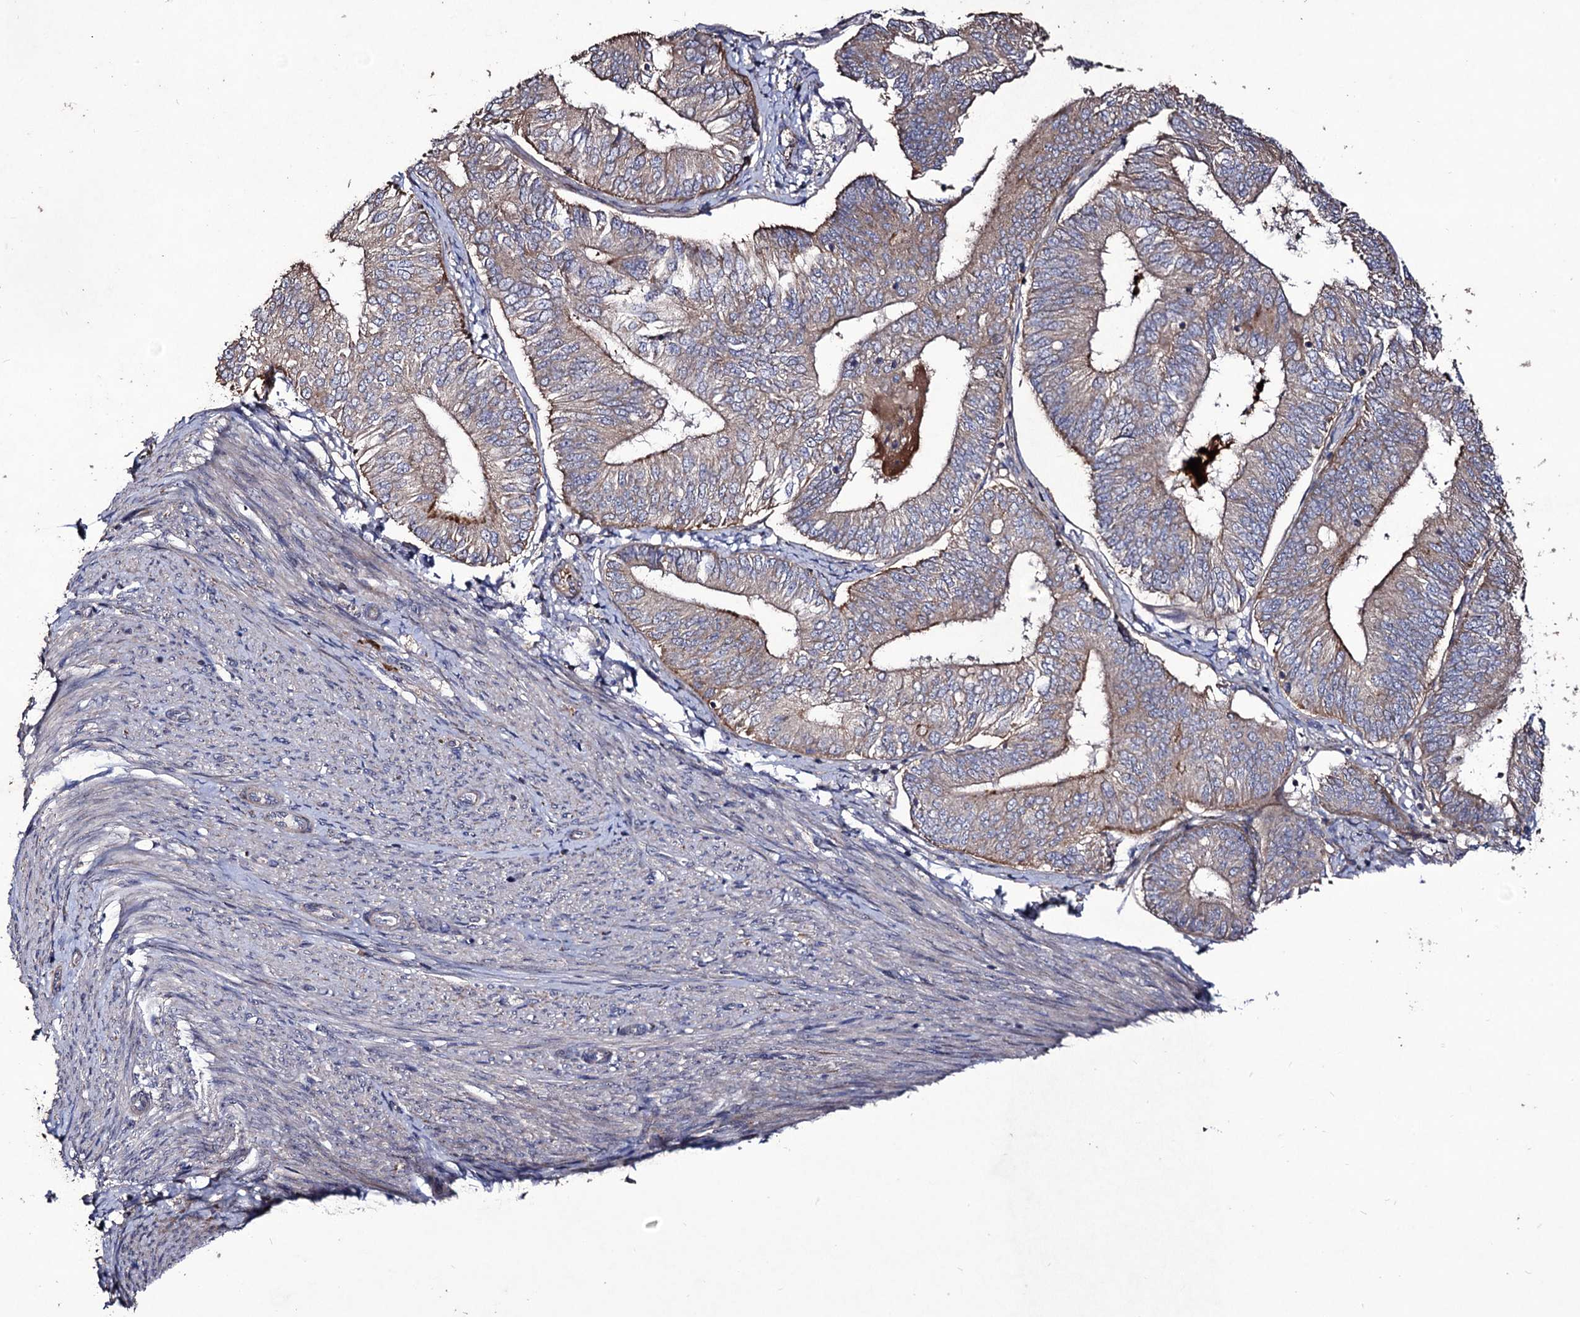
{"staining": {"intensity": "weak", "quantity": "25%-75%", "location": "cytoplasmic/membranous"}, "tissue": "endometrial cancer", "cell_type": "Tumor cells", "image_type": "cancer", "snomed": [{"axis": "morphology", "description": "Adenocarcinoma, NOS"}, {"axis": "topography", "description": "Endometrium"}], "caption": "Weak cytoplasmic/membranous protein staining is seen in approximately 25%-75% of tumor cells in endometrial cancer. The protein is shown in brown color, while the nuclei are stained blue.", "gene": "MYO1H", "patient": {"sex": "female", "age": 58}}